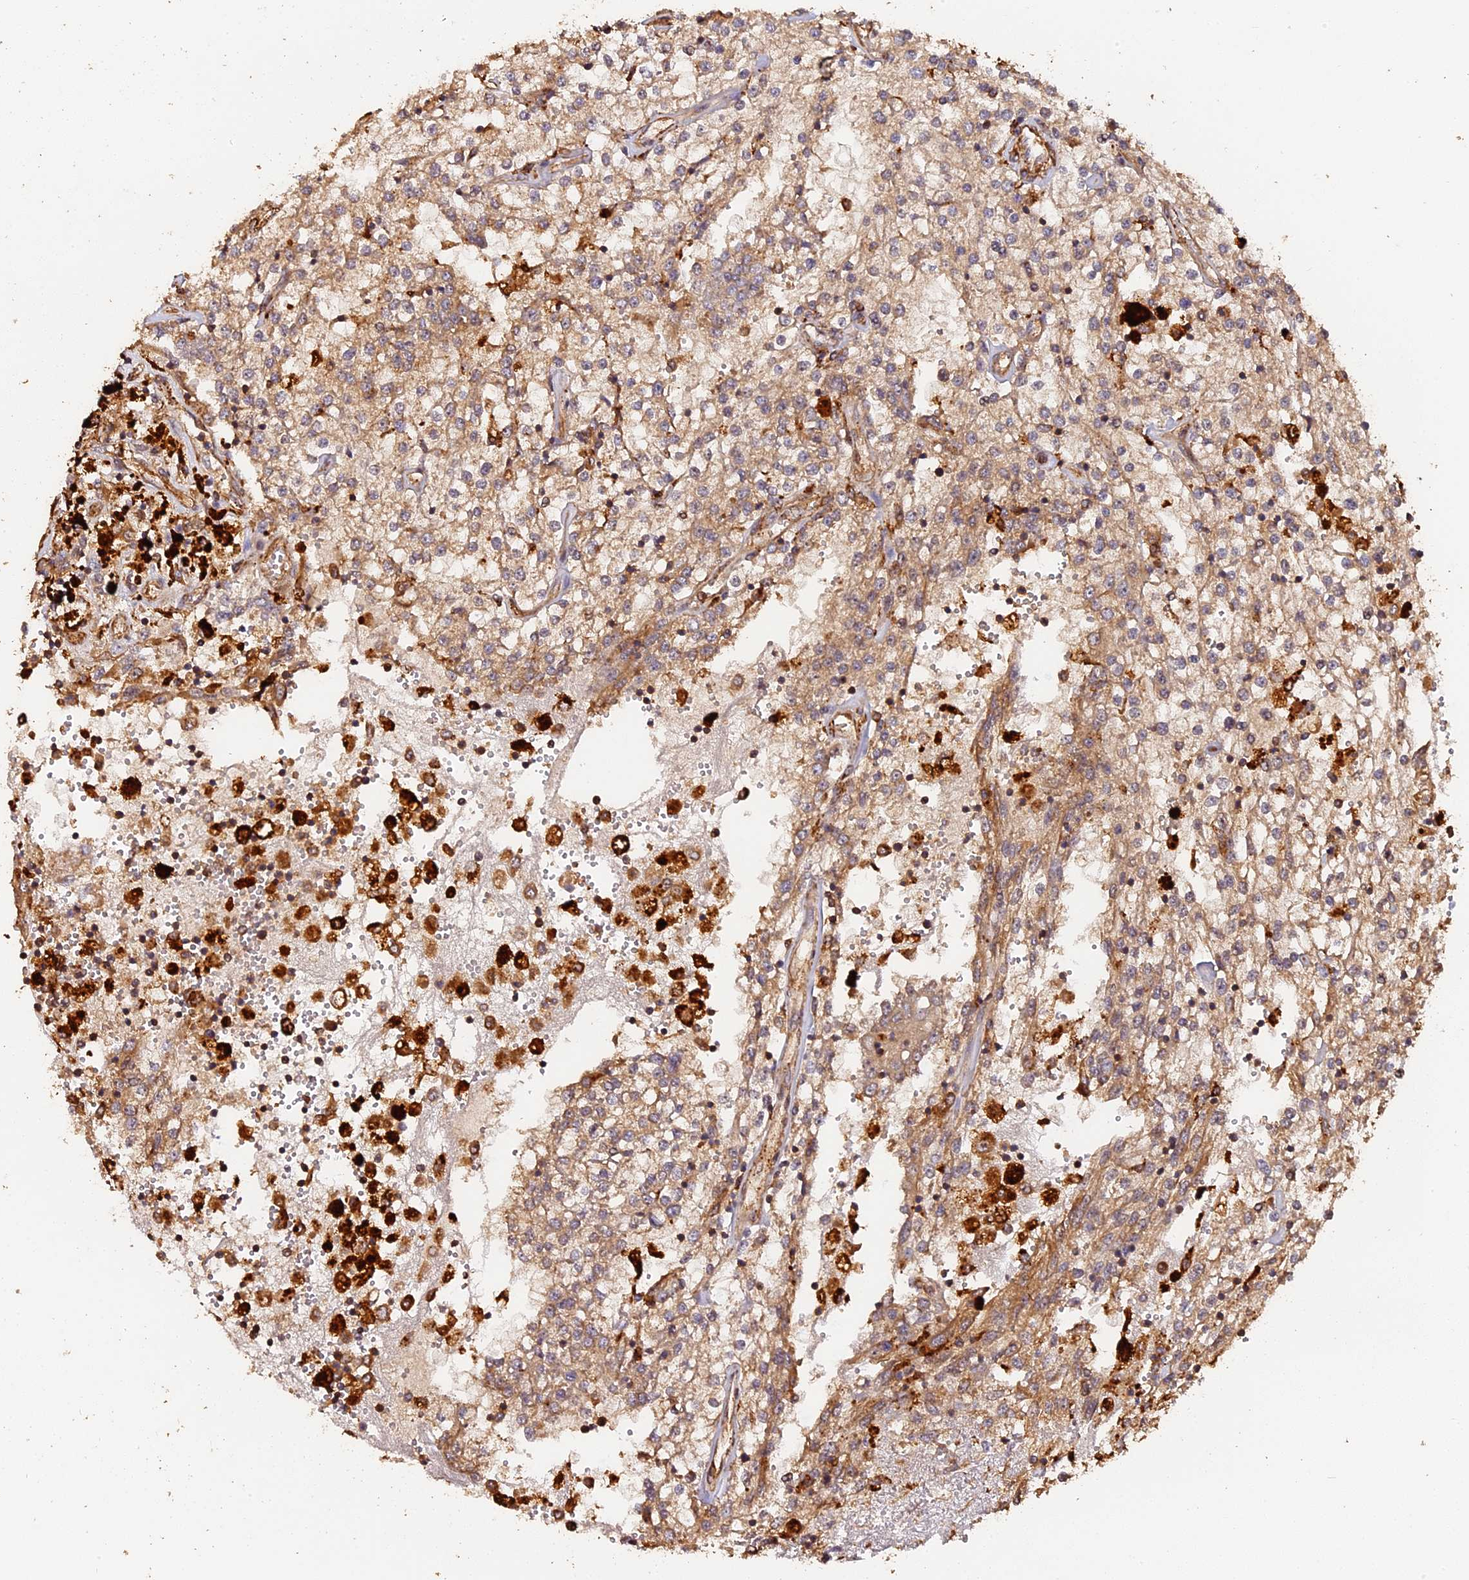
{"staining": {"intensity": "moderate", "quantity": ">75%", "location": "cytoplasmic/membranous"}, "tissue": "renal cancer", "cell_type": "Tumor cells", "image_type": "cancer", "snomed": [{"axis": "morphology", "description": "Adenocarcinoma, NOS"}, {"axis": "topography", "description": "Kidney"}], "caption": "IHC (DAB) staining of human renal cancer demonstrates moderate cytoplasmic/membranous protein positivity in about >75% of tumor cells. The staining was performed using DAB, with brown indicating positive protein expression. Nuclei are stained blue with hematoxylin.", "gene": "MMP15", "patient": {"sex": "female", "age": 52}}